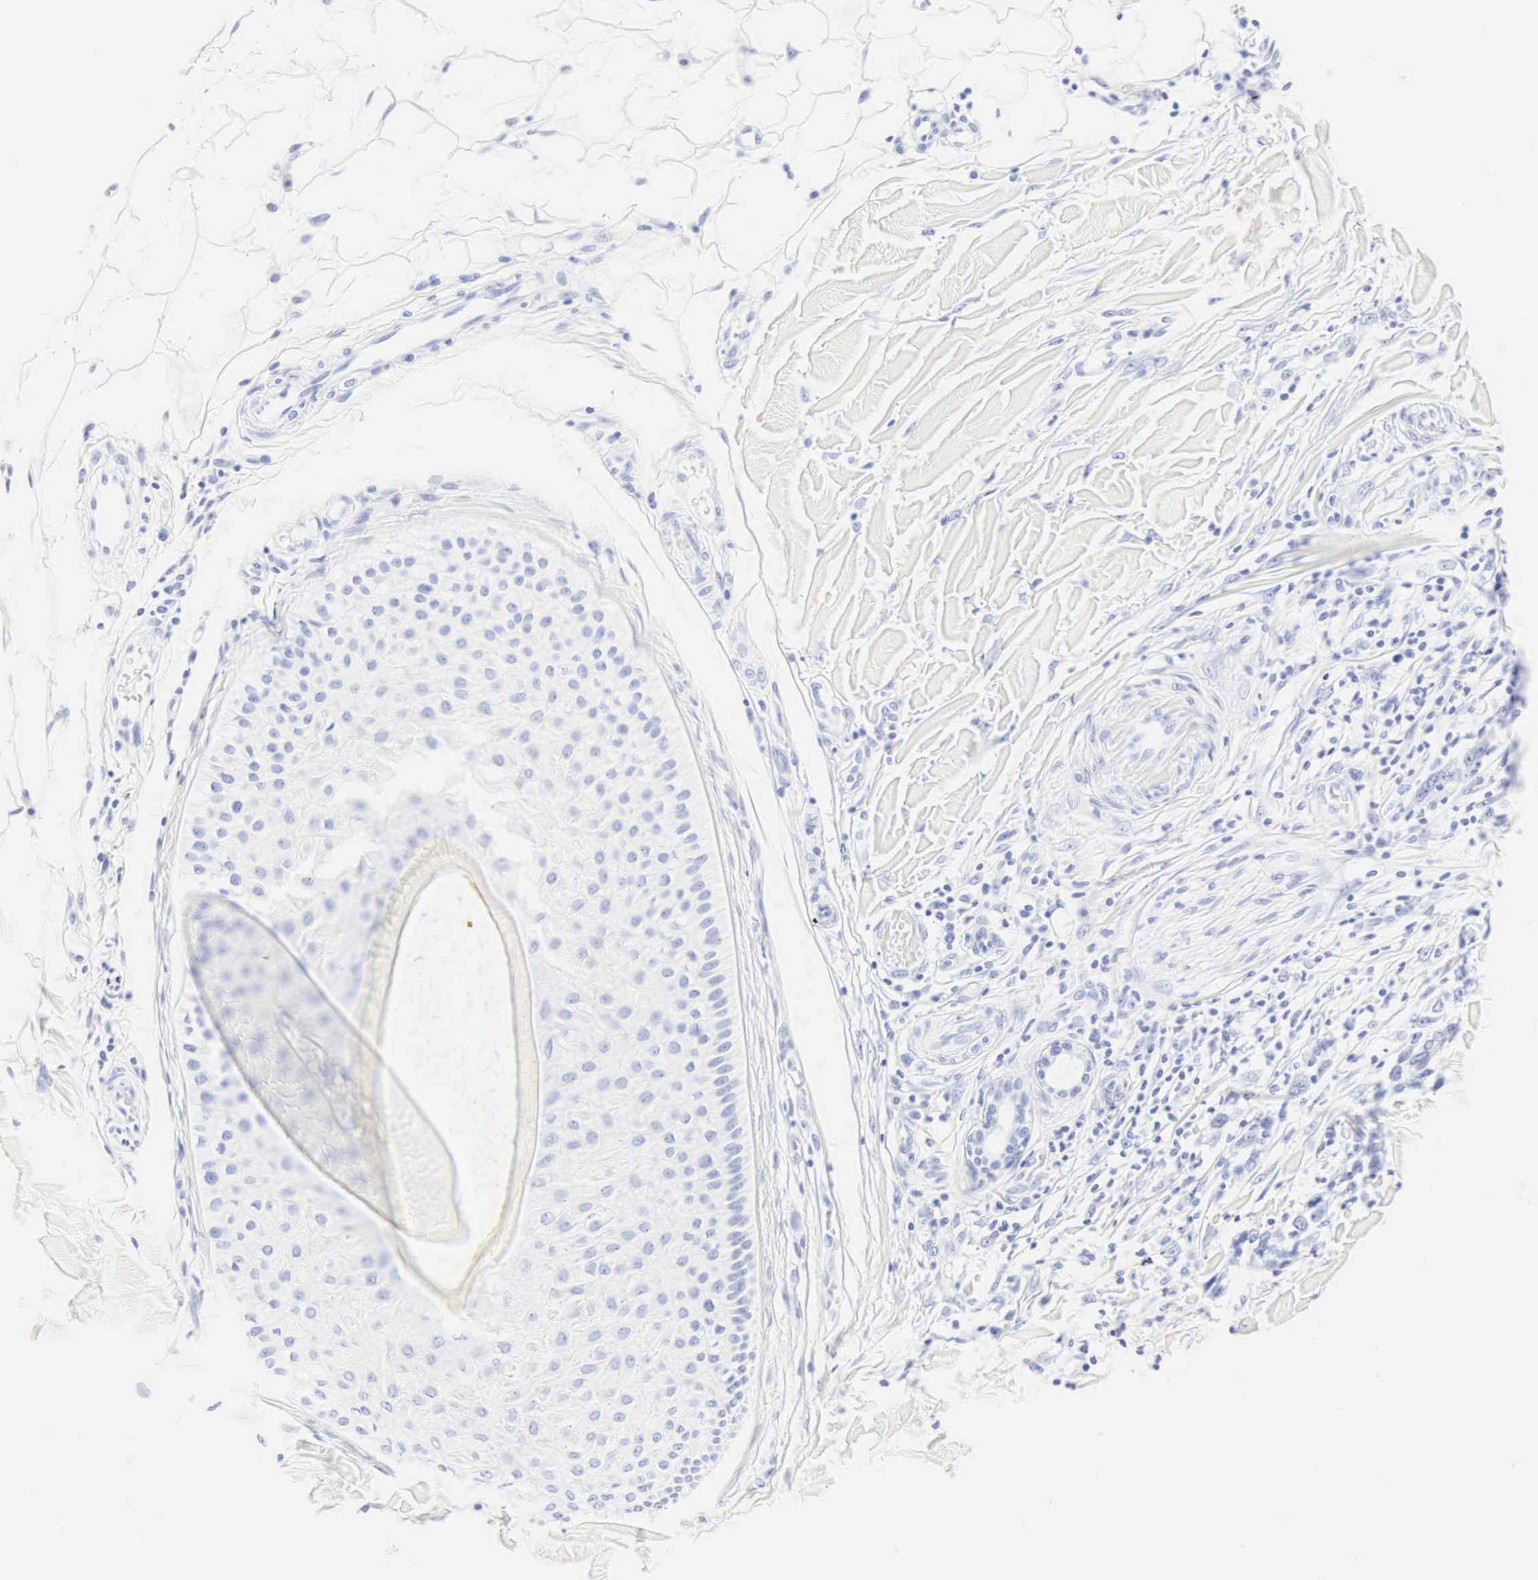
{"staining": {"intensity": "negative", "quantity": "none", "location": "none"}, "tissue": "skin cancer", "cell_type": "Tumor cells", "image_type": "cancer", "snomed": [{"axis": "morphology", "description": "Squamous cell carcinoma, NOS"}, {"axis": "topography", "description": "Skin"}], "caption": "Histopathology image shows no significant protein staining in tumor cells of skin cancer. (IHC, brightfield microscopy, high magnification).", "gene": "CGB3", "patient": {"sex": "male", "age": 77}}